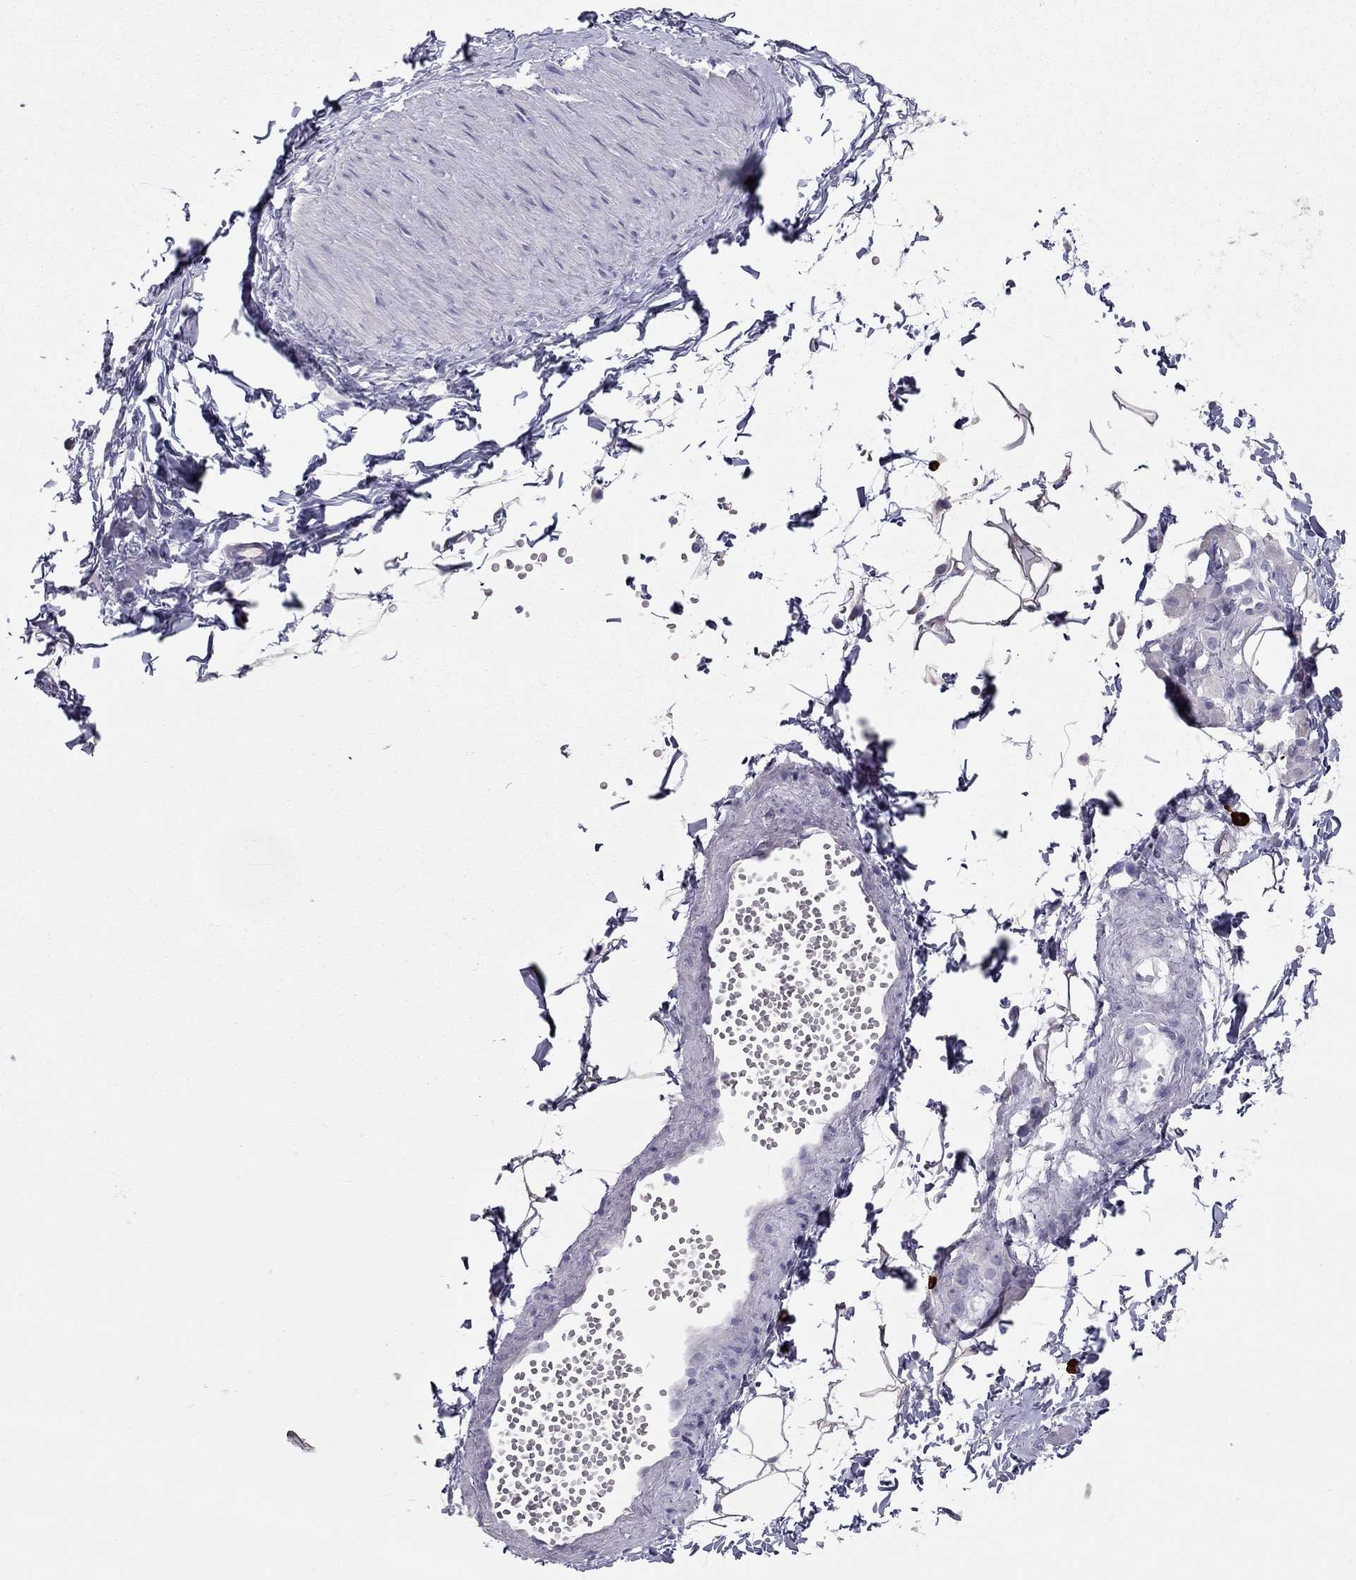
{"staining": {"intensity": "negative", "quantity": "none", "location": "none"}, "tissue": "adipose tissue", "cell_type": "Adipocytes", "image_type": "normal", "snomed": [{"axis": "morphology", "description": "Normal tissue, NOS"}, {"axis": "topography", "description": "Smooth muscle"}, {"axis": "topography", "description": "Peripheral nerve tissue"}], "caption": "Adipocytes are negative for brown protein staining in normal adipose tissue. The staining is performed using DAB brown chromogen with nuclei counter-stained in using hematoxylin.", "gene": "IL17REL", "patient": {"sex": "male", "age": 22}}